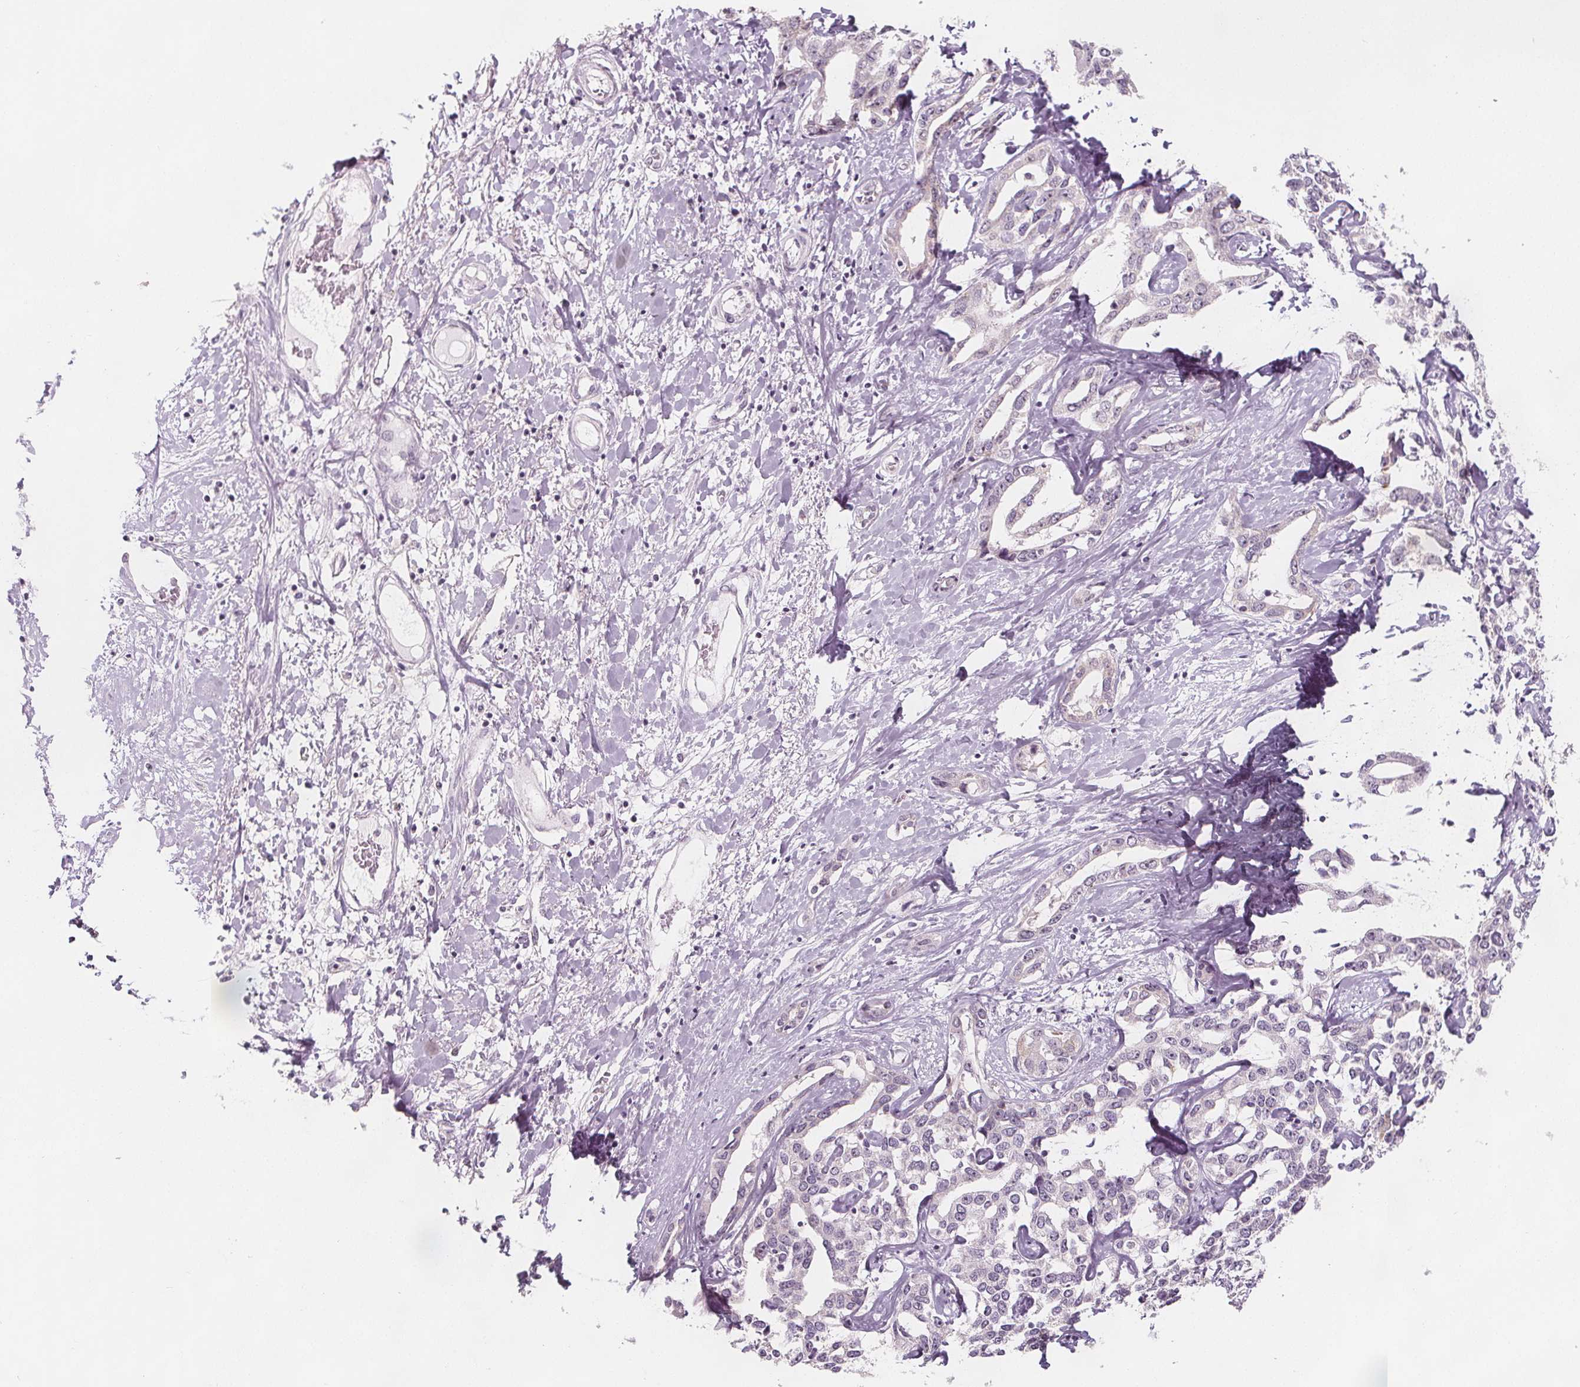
{"staining": {"intensity": "negative", "quantity": "none", "location": "none"}, "tissue": "liver cancer", "cell_type": "Tumor cells", "image_type": "cancer", "snomed": [{"axis": "morphology", "description": "Cholangiocarcinoma"}, {"axis": "topography", "description": "Liver"}], "caption": "Human liver cancer (cholangiocarcinoma) stained for a protein using immunohistochemistry (IHC) reveals no expression in tumor cells.", "gene": "C1orf167", "patient": {"sex": "male", "age": 59}}